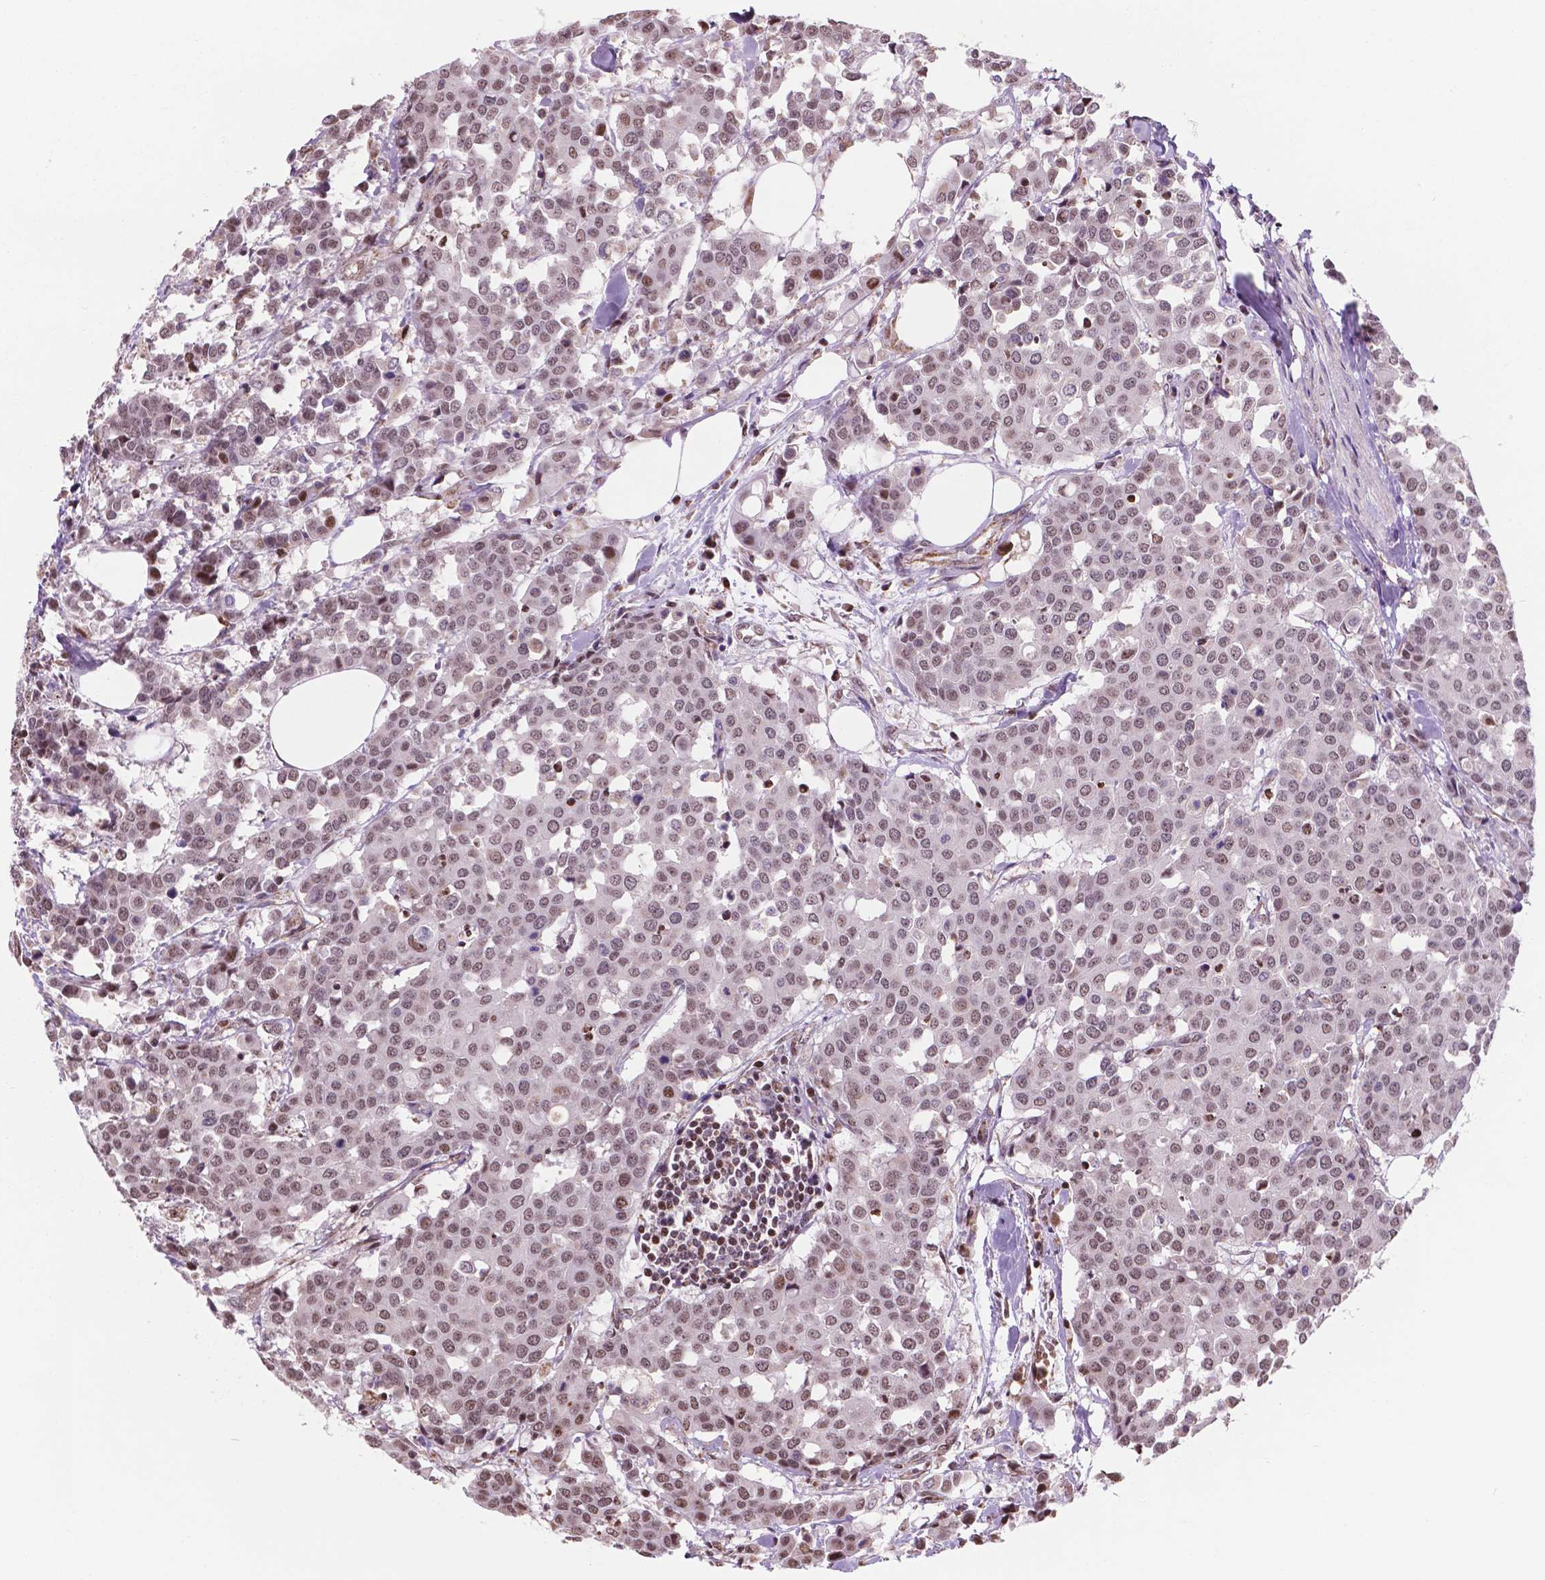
{"staining": {"intensity": "moderate", "quantity": ">75%", "location": "nuclear"}, "tissue": "carcinoid", "cell_type": "Tumor cells", "image_type": "cancer", "snomed": [{"axis": "morphology", "description": "Carcinoid, malignant, NOS"}, {"axis": "topography", "description": "Colon"}], "caption": "Brown immunohistochemical staining in carcinoid displays moderate nuclear expression in about >75% of tumor cells. The staining was performed using DAB (3,3'-diaminobenzidine) to visualize the protein expression in brown, while the nuclei were stained in blue with hematoxylin (Magnification: 20x).", "gene": "NDUFA10", "patient": {"sex": "male", "age": 81}}